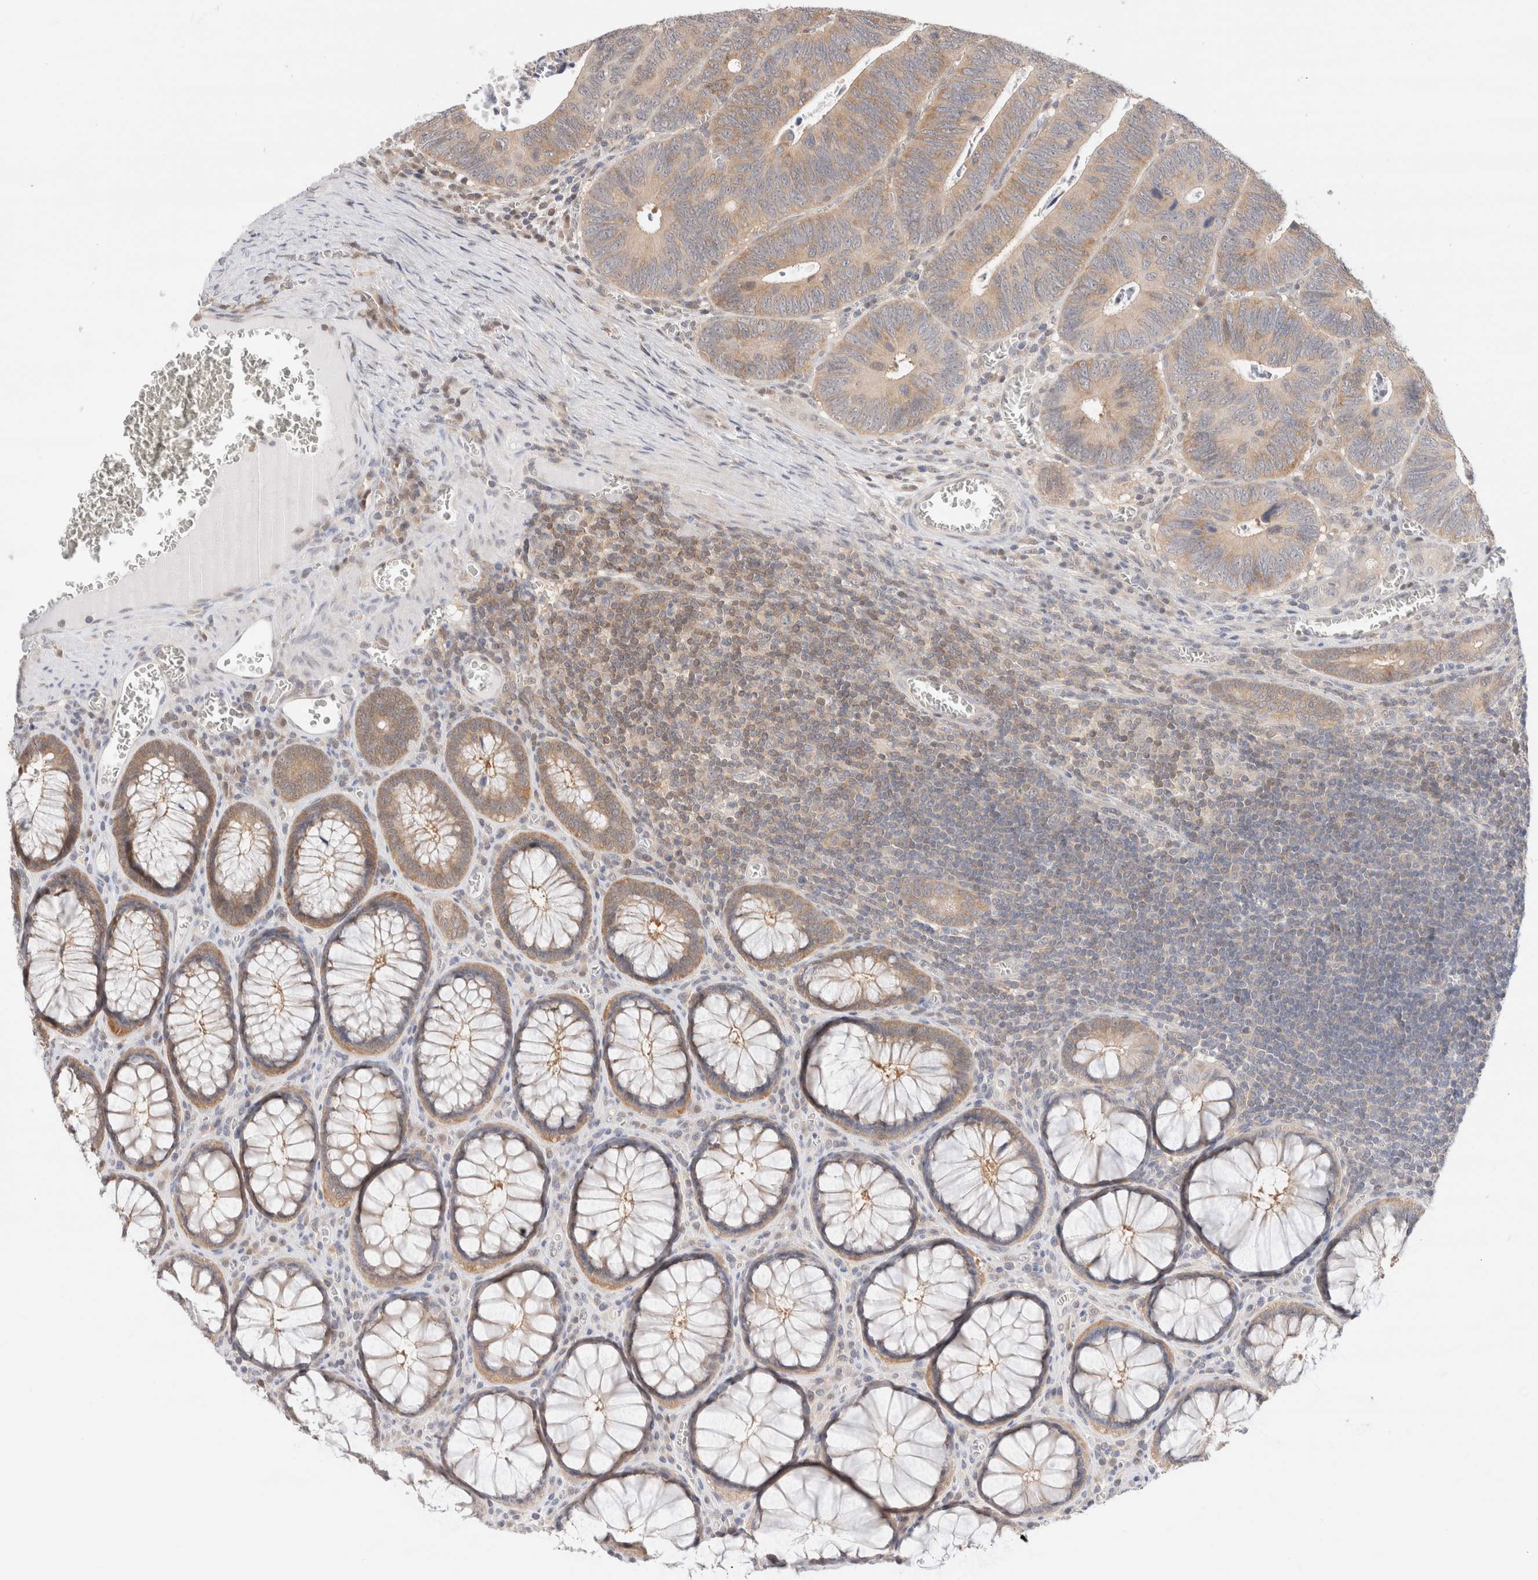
{"staining": {"intensity": "weak", "quantity": "25%-75%", "location": "cytoplasmic/membranous"}, "tissue": "colorectal cancer", "cell_type": "Tumor cells", "image_type": "cancer", "snomed": [{"axis": "morphology", "description": "Inflammation, NOS"}, {"axis": "morphology", "description": "Adenocarcinoma, NOS"}, {"axis": "topography", "description": "Colon"}], "caption": "Human colorectal adenocarcinoma stained for a protein (brown) shows weak cytoplasmic/membranous positive staining in approximately 25%-75% of tumor cells.", "gene": "C17orf97", "patient": {"sex": "male", "age": 72}}